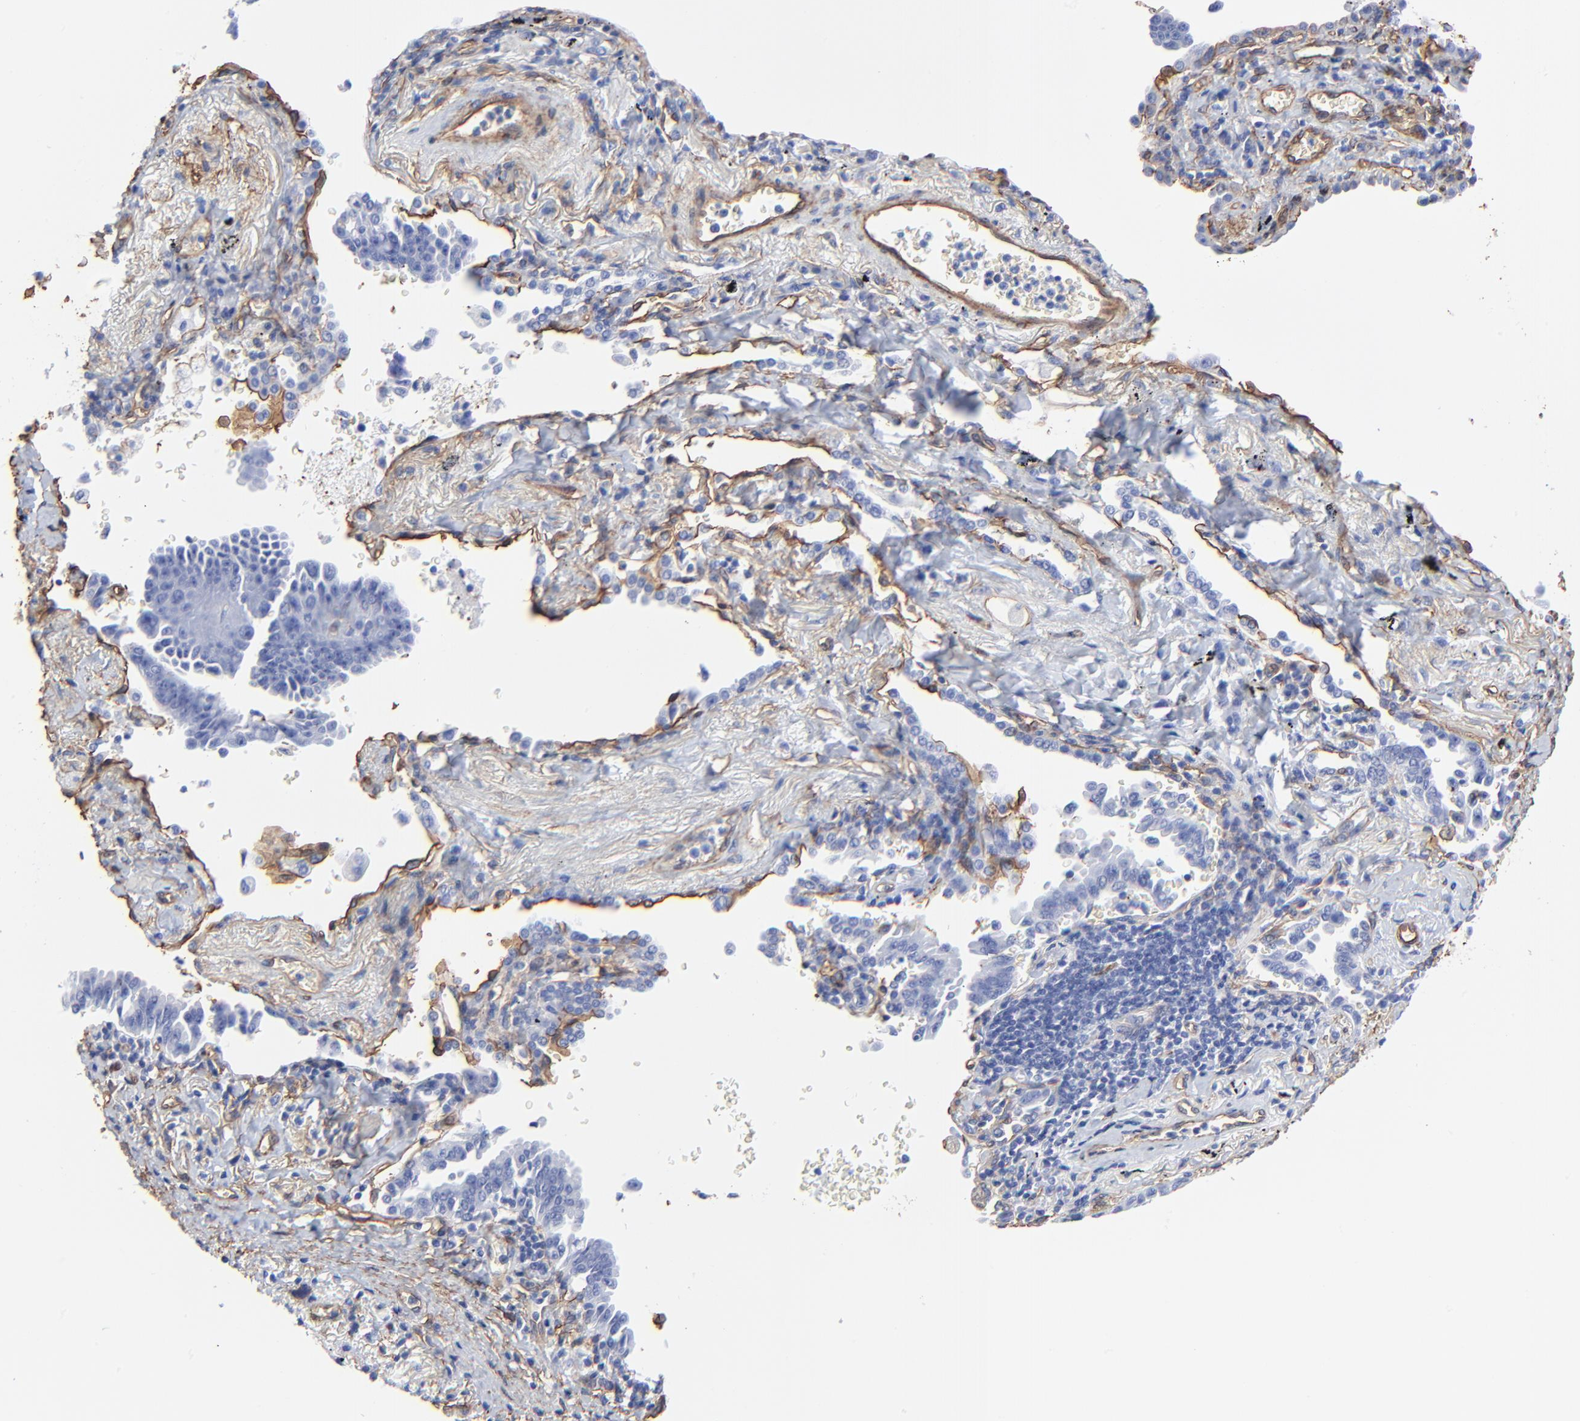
{"staining": {"intensity": "negative", "quantity": "none", "location": "none"}, "tissue": "lung cancer", "cell_type": "Tumor cells", "image_type": "cancer", "snomed": [{"axis": "morphology", "description": "Adenocarcinoma, NOS"}, {"axis": "topography", "description": "Lung"}], "caption": "Tumor cells are negative for protein expression in human lung adenocarcinoma. (Brightfield microscopy of DAB (3,3'-diaminobenzidine) IHC at high magnification).", "gene": "CAV1", "patient": {"sex": "female", "age": 64}}